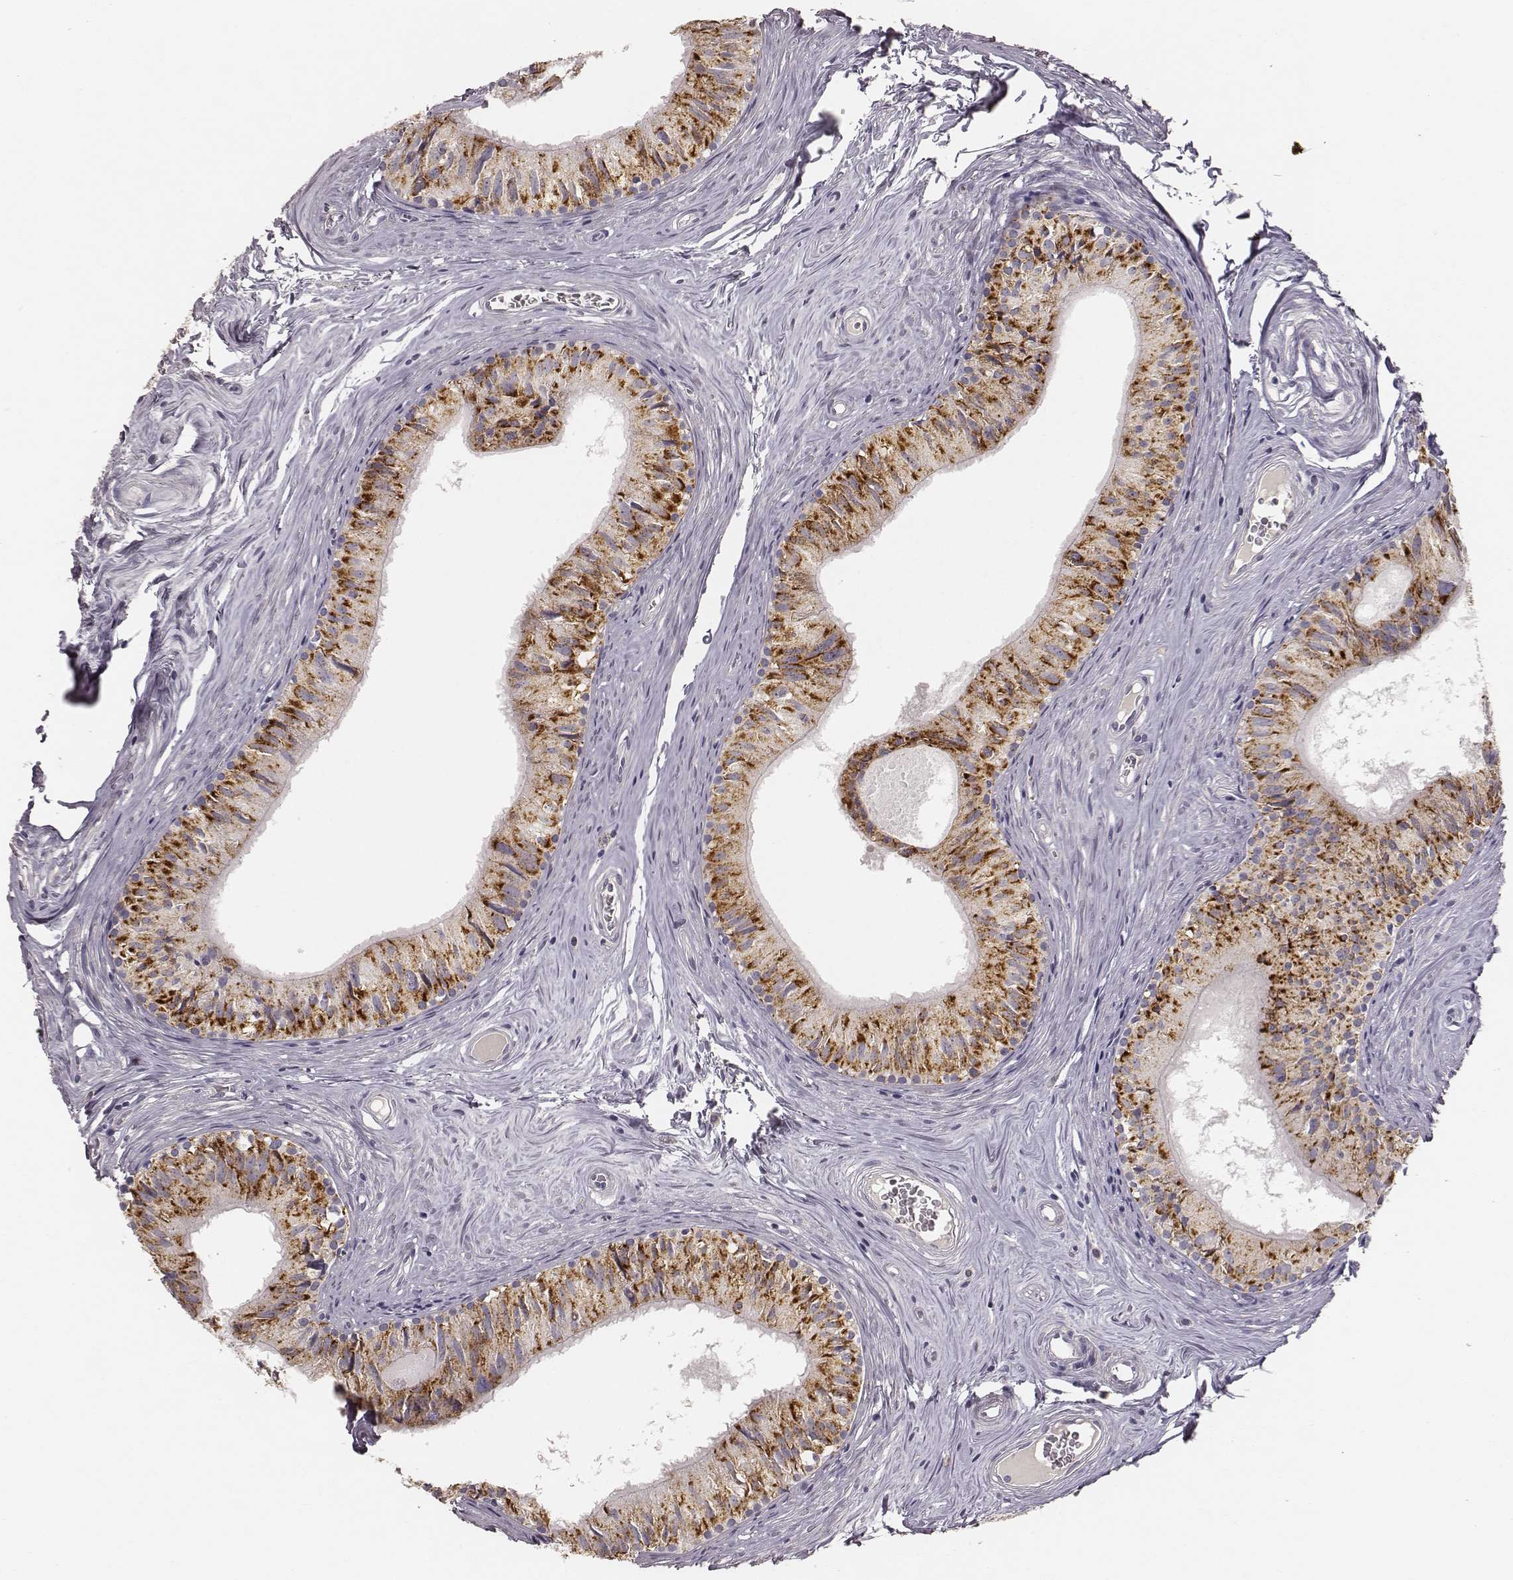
{"staining": {"intensity": "strong", "quantity": ">75%", "location": "cytoplasmic/membranous"}, "tissue": "epididymis", "cell_type": "Glandular cells", "image_type": "normal", "snomed": [{"axis": "morphology", "description": "Normal tissue, NOS"}, {"axis": "topography", "description": "Epididymis"}], "caption": "The immunohistochemical stain highlights strong cytoplasmic/membranous staining in glandular cells of normal epididymis. The protein of interest is shown in brown color, while the nuclei are stained blue.", "gene": "ABCD3", "patient": {"sex": "male", "age": 52}}